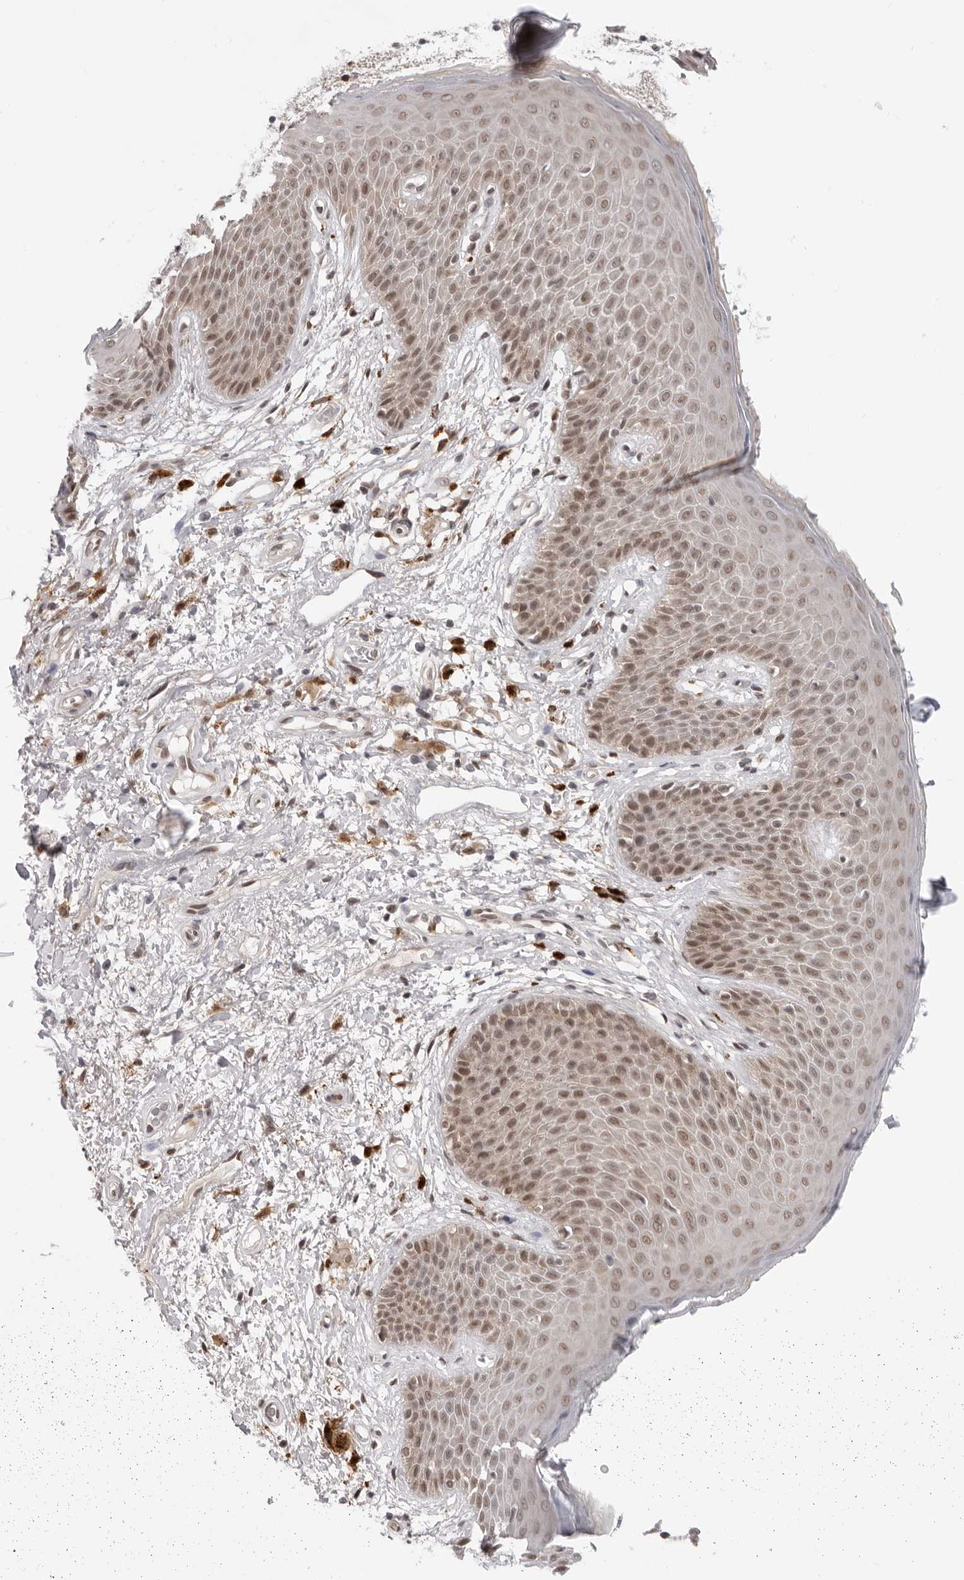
{"staining": {"intensity": "moderate", "quantity": "25%-75%", "location": "nuclear"}, "tissue": "skin", "cell_type": "Epidermal cells", "image_type": "normal", "snomed": [{"axis": "morphology", "description": "Normal tissue, NOS"}, {"axis": "topography", "description": "Anal"}], "caption": "Epidermal cells show medium levels of moderate nuclear positivity in about 25%-75% of cells in unremarkable skin.", "gene": "SRGAP2", "patient": {"sex": "male", "age": 74}}